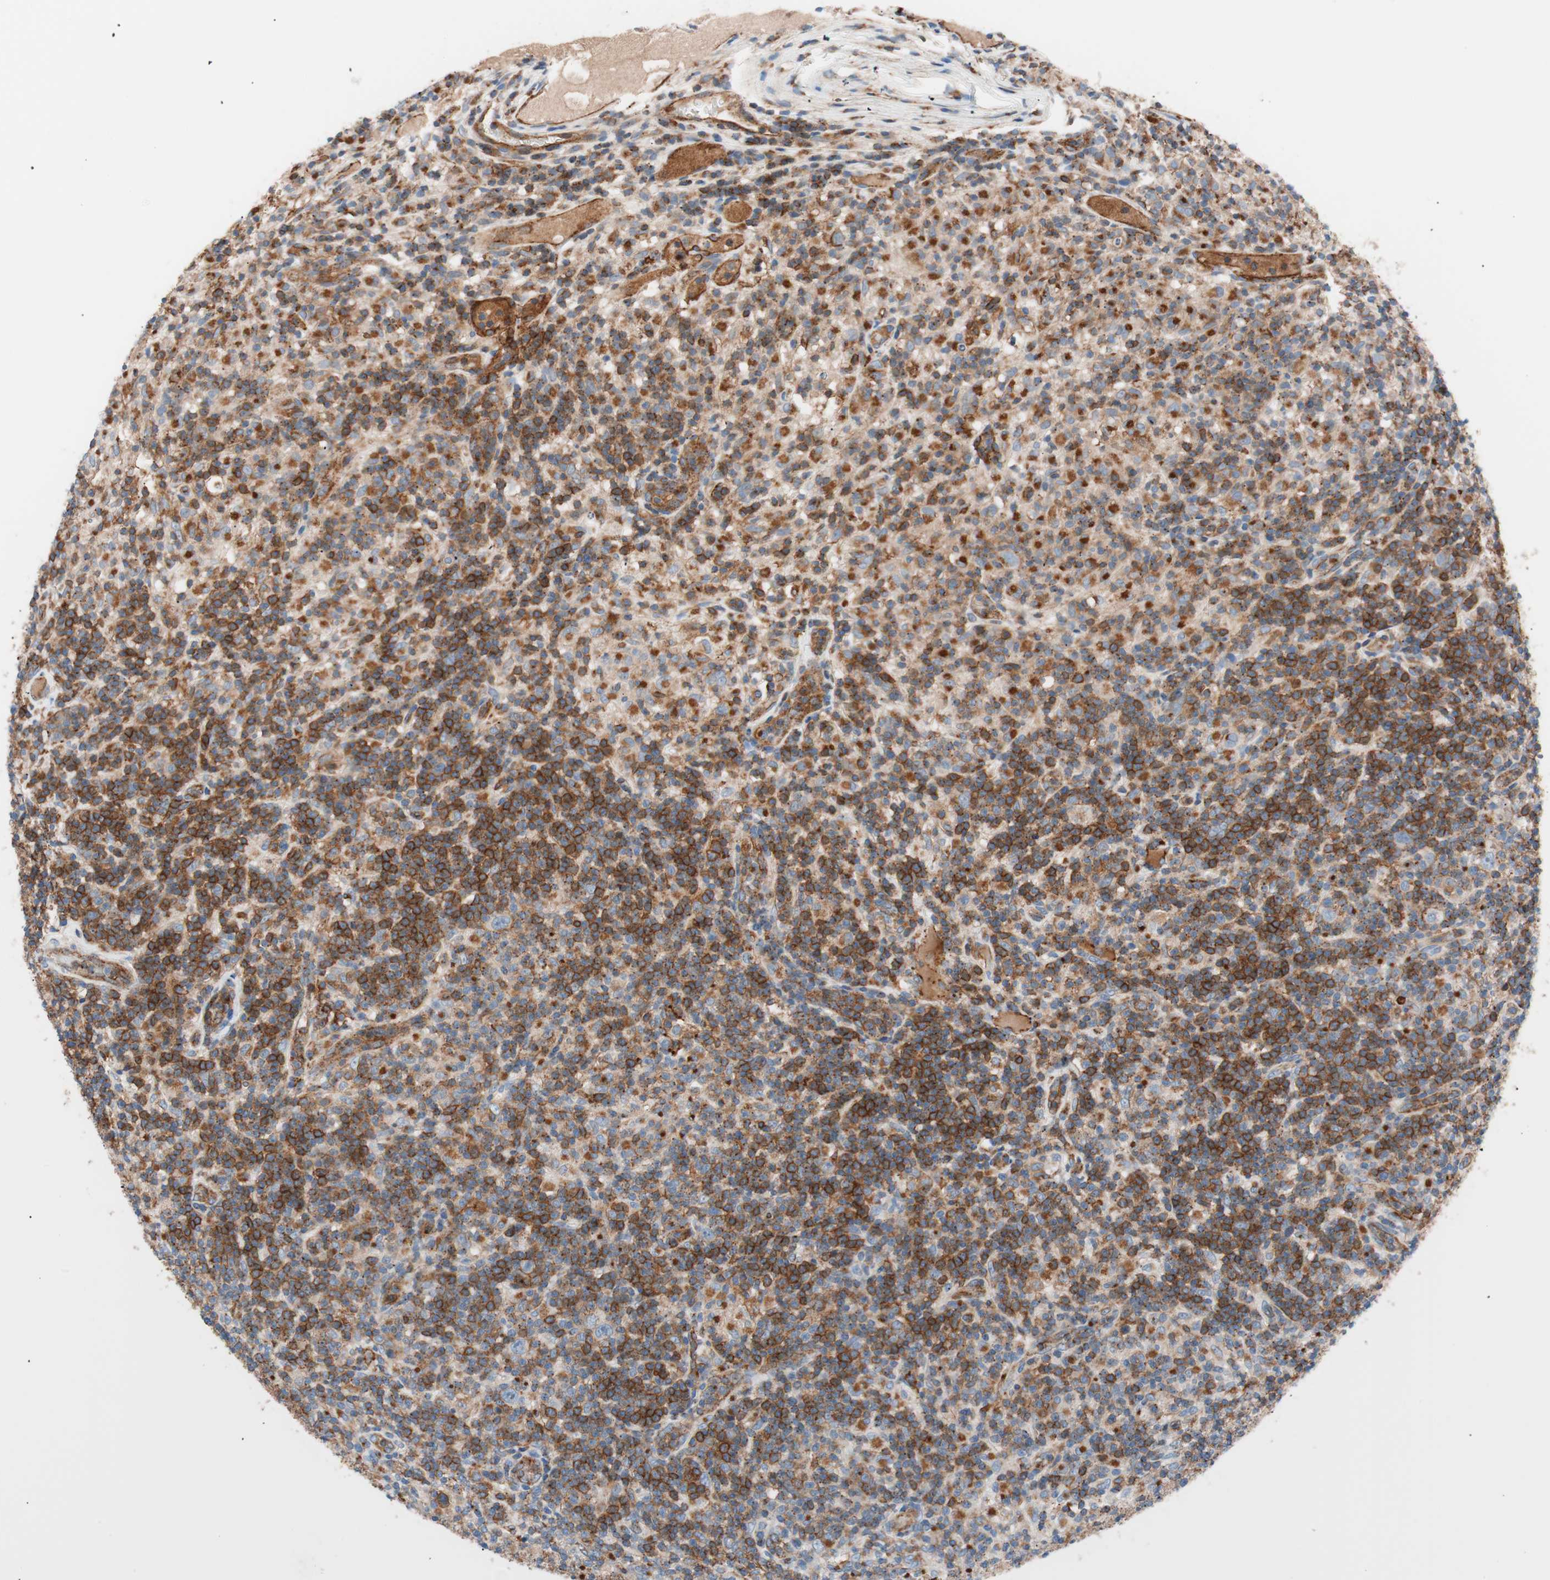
{"staining": {"intensity": "strong", "quantity": ">75%", "location": "cytoplasmic/membranous"}, "tissue": "lymphoma", "cell_type": "Tumor cells", "image_type": "cancer", "snomed": [{"axis": "morphology", "description": "Hodgkin's disease, NOS"}, {"axis": "topography", "description": "Lymph node"}], "caption": "Immunohistochemistry photomicrograph of neoplastic tissue: lymphoma stained using IHC reveals high levels of strong protein expression localized specifically in the cytoplasmic/membranous of tumor cells, appearing as a cytoplasmic/membranous brown color.", "gene": "FLOT2", "patient": {"sex": "male", "age": 70}}